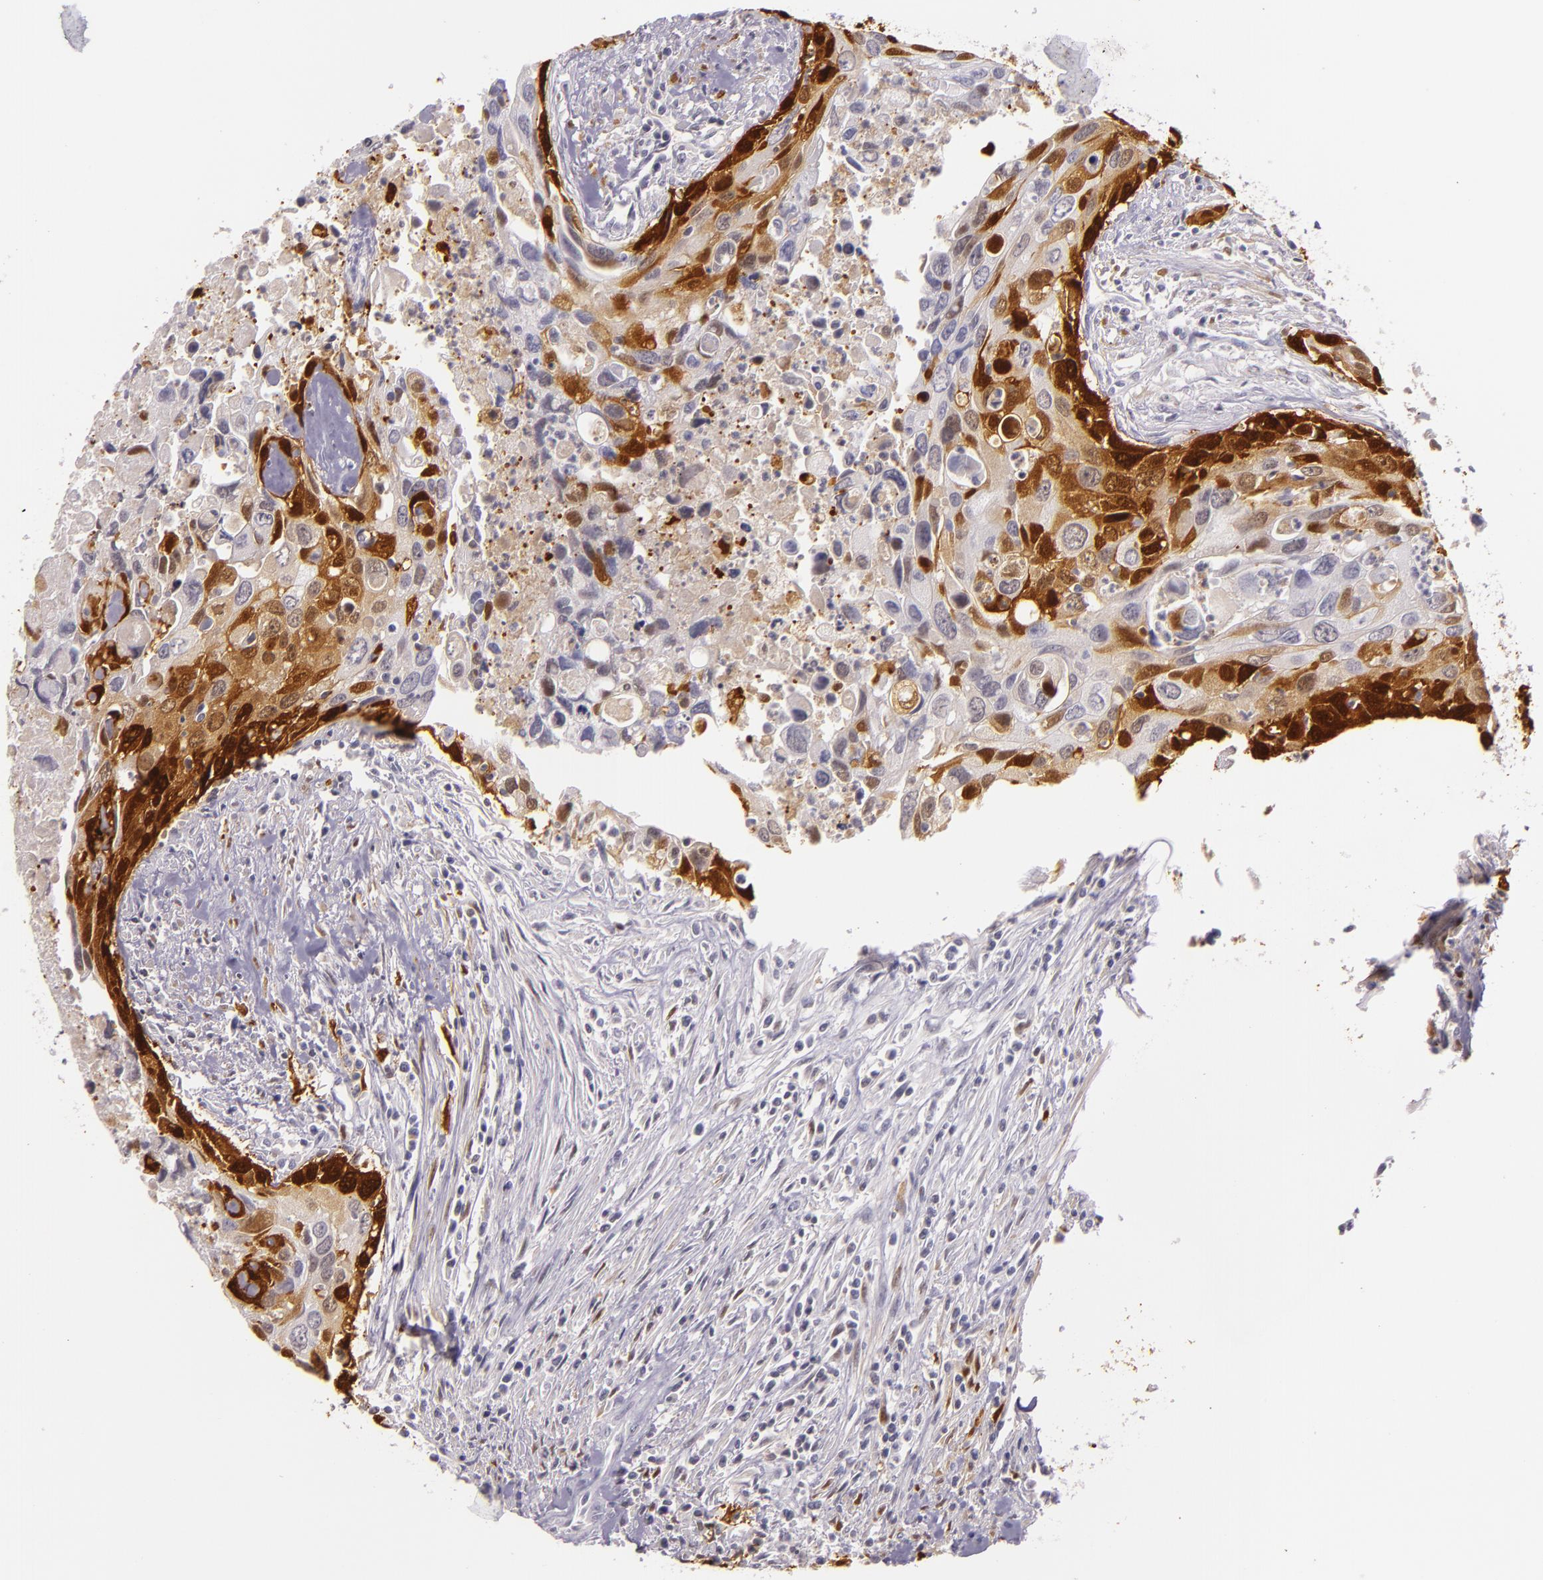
{"staining": {"intensity": "strong", "quantity": "25%-75%", "location": "nuclear"}, "tissue": "urothelial cancer", "cell_type": "Tumor cells", "image_type": "cancer", "snomed": [{"axis": "morphology", "description": "Urothelial carcinoma, High grade"}, {"axis": "topography", "description": "Urinary bladder"}], "caption": "An image showing strong nuclear staining in approximately 25%-75% of tumor cells in urothelial carcinoma (high-grade), as visualized by brown immunohistochemical staining.", "gene": "MT1A", "patient": {"sex": "male", "age": 71}}